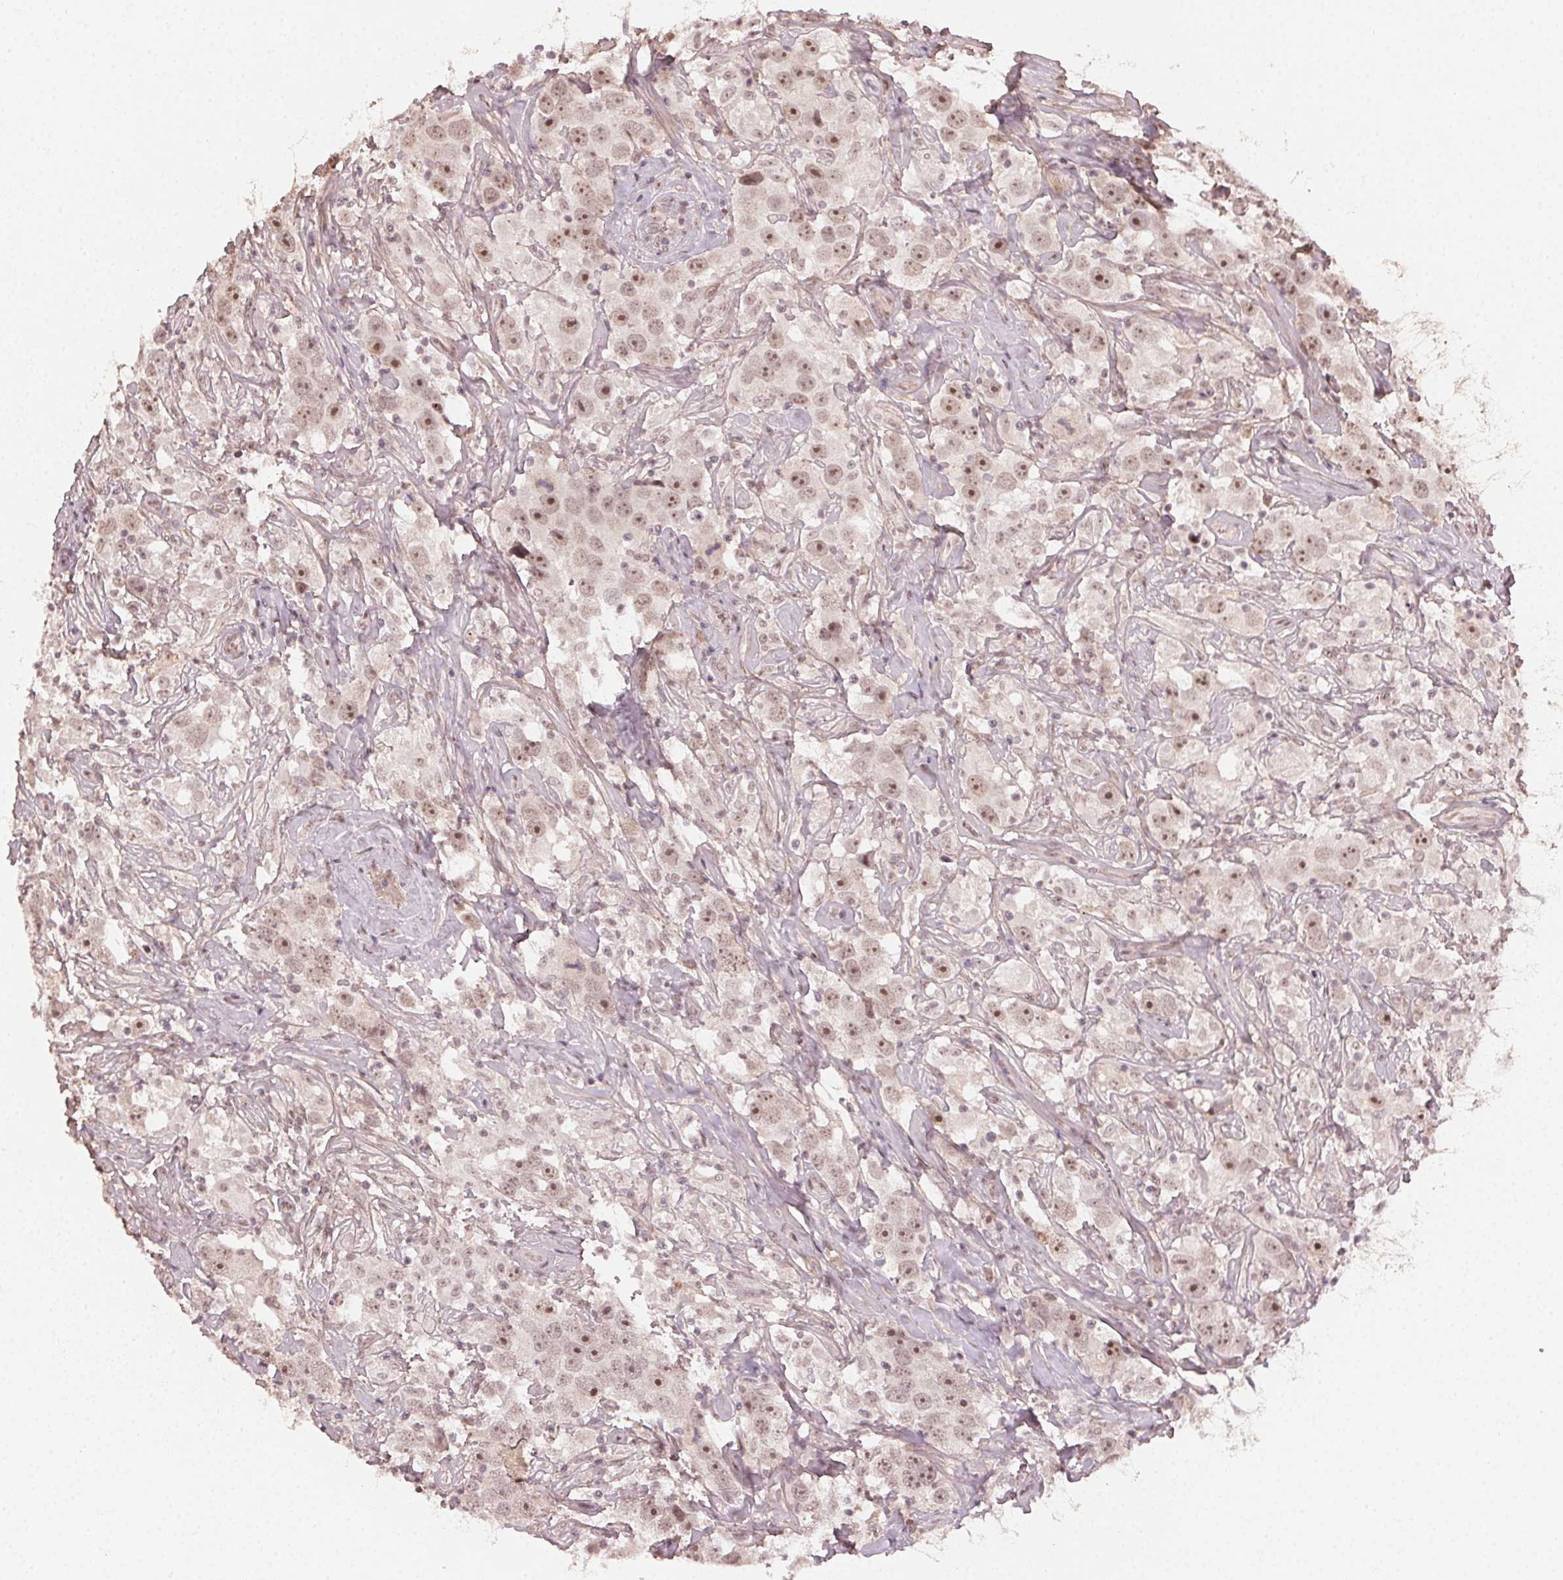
{"staining": {"intensity": "weak", "quantity": ">75%", "location": "nuclear"}, "tissue": "testis cancer", "cell_type": "Tumor cells", "image_type": "cancer", "snomed": [{"axis": "morphology", "description": "Seminoma, NOS"}, {"axis": "topography", "description": "Testis"}], "caption": "This micrograph shows testis cancer stained with immunohistochemistry to label a protein in brown. The nuclear of tumor cells show weak positivity for the protein. Nuclei are counter-stained blue.", "gene": "TUB", "patient": {"sex": "male", "age": 49}}